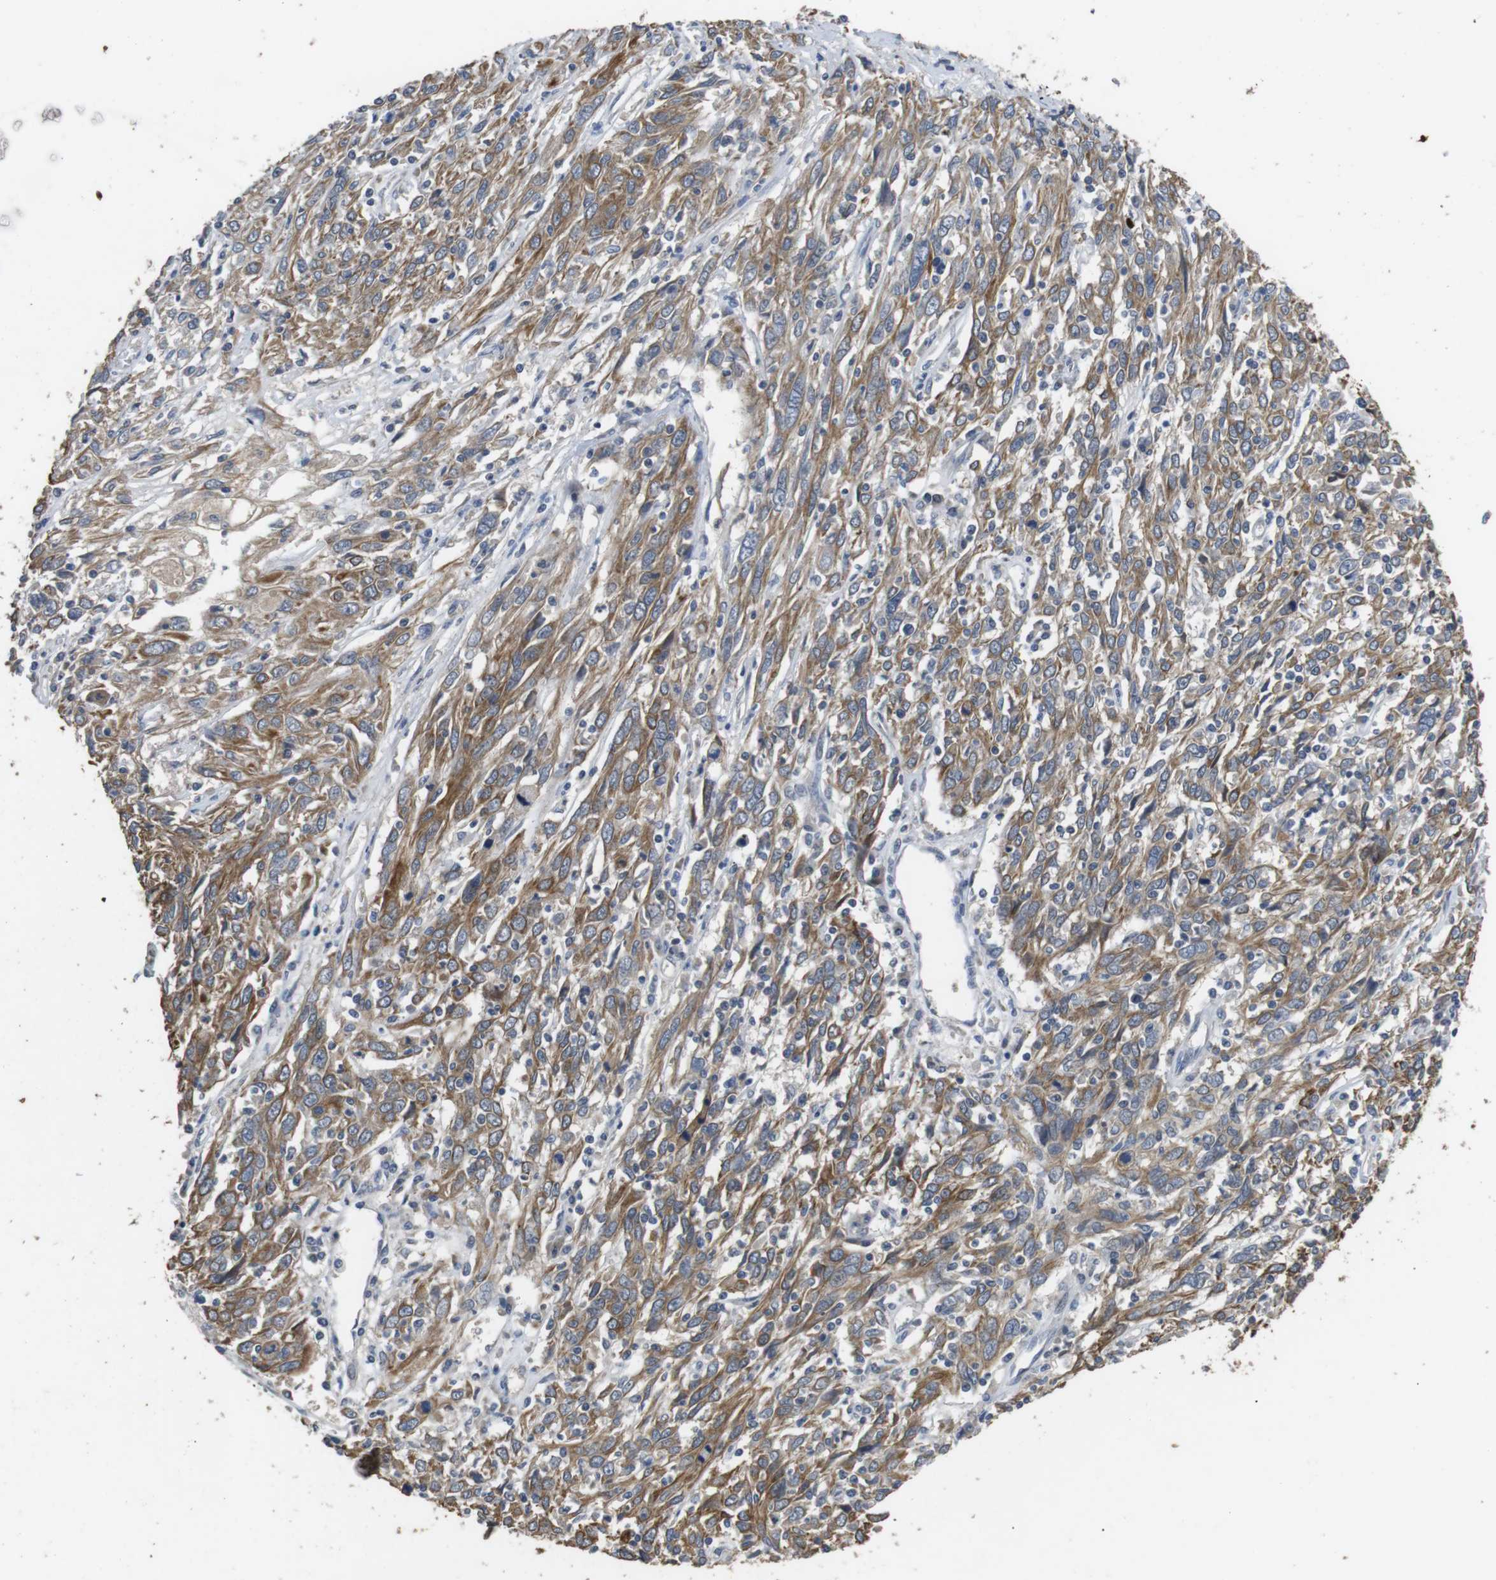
{"staining": {"intensity": "moderate", "quantity": ">75%", "location": "cytoplasmic/membranous"}, "tissue": "cervical cancer", "cell_type": "Tumor cells", "image_type": "cancer", "snomed": [{"axis": "morphology", "description": "Squamous cell carcinoma, NOS"}, {"axis": "topography", "description": "Cervix"}], "caption": "This is an image of immunohistochemistry staining of cervical cancer, which shows moderate staining in the cytoplasmic/membranous of tumor cells.", "gene": "ADGRL3", "patient": {"sex": "female", "age": 46}}